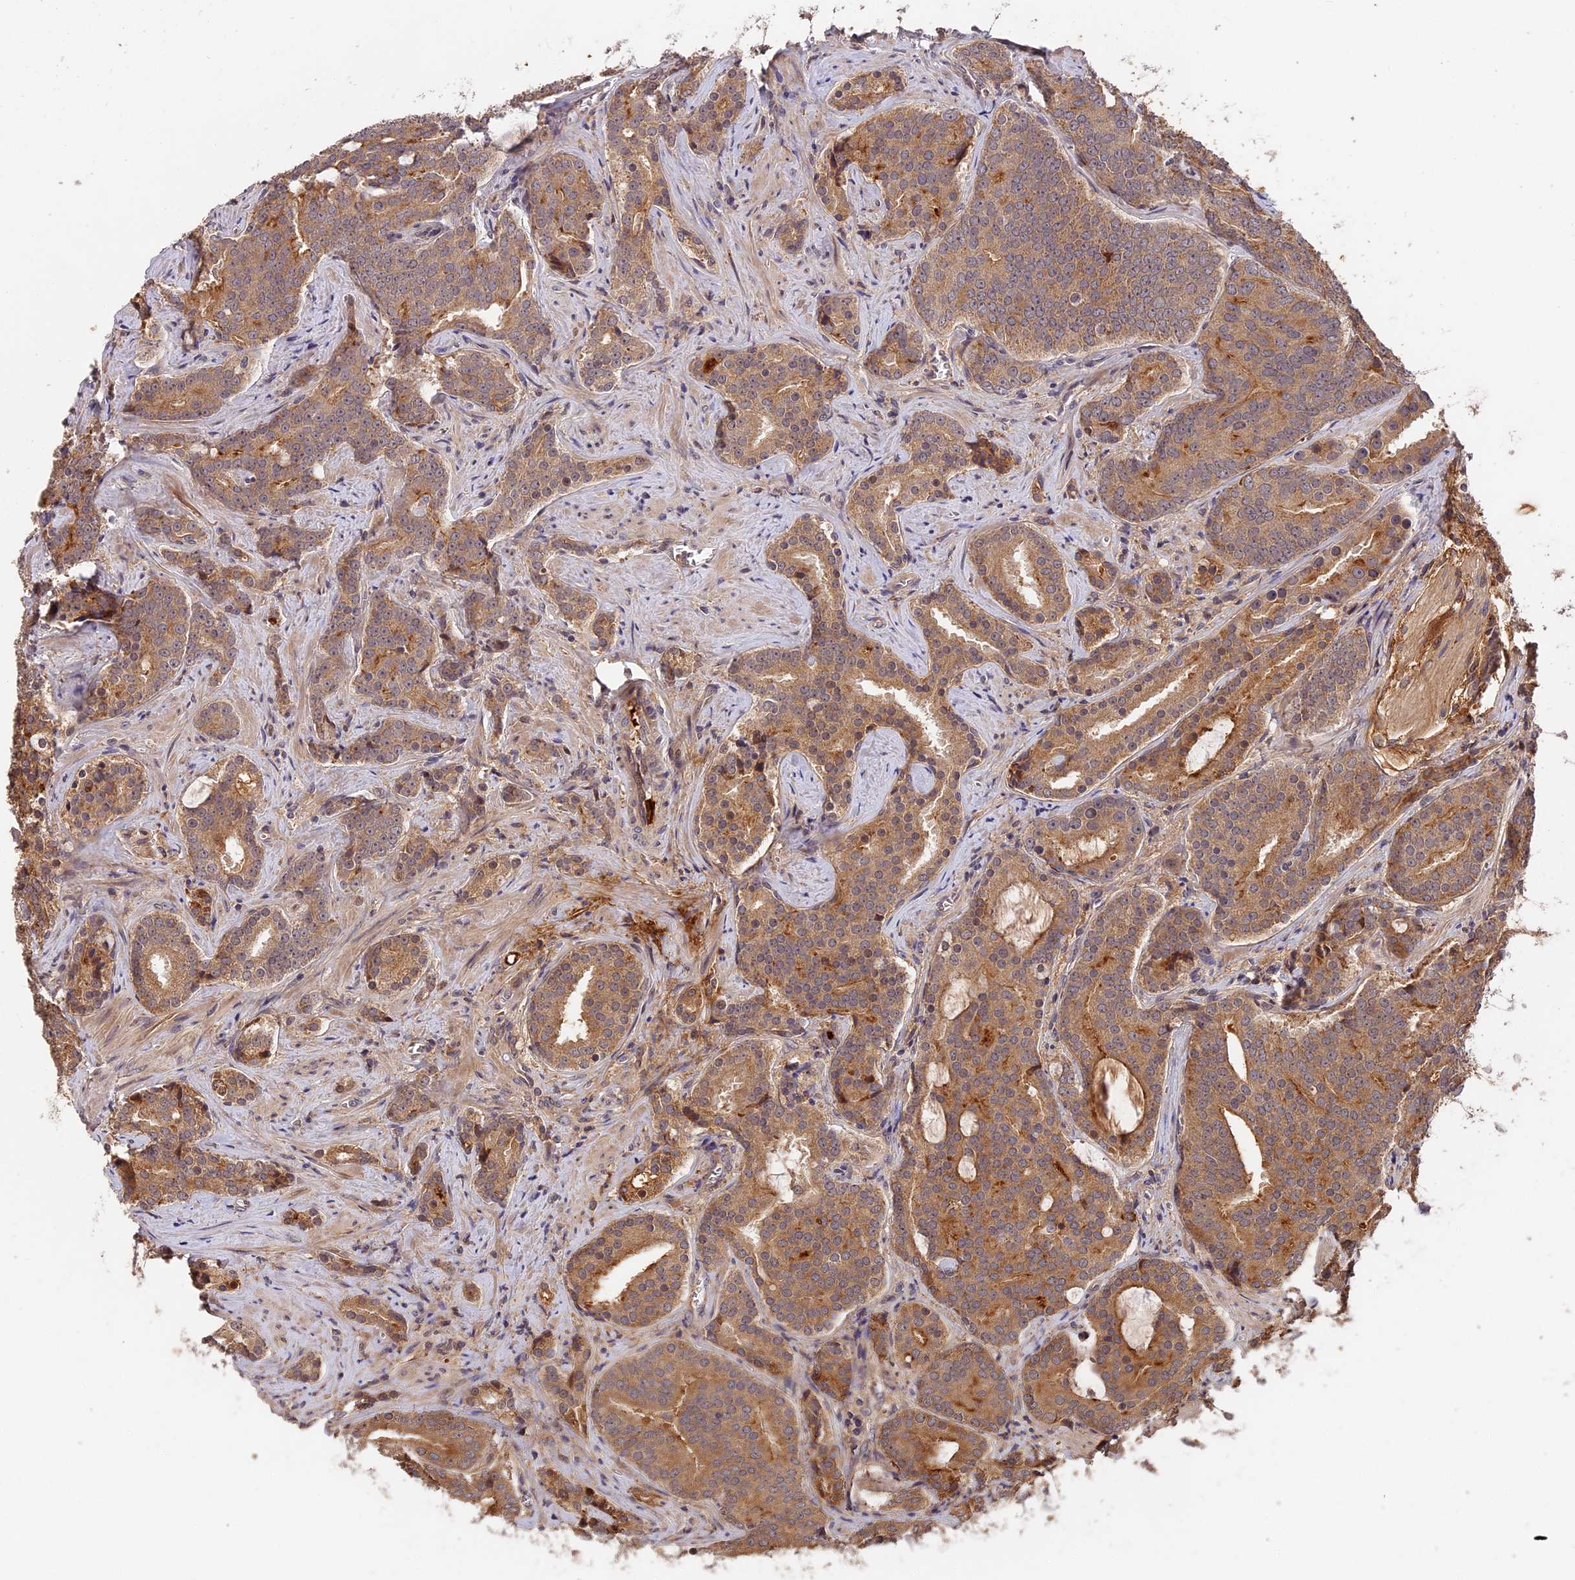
{"staining": {"intensity": "moderate", "quantity": ">75%", "location": "cytoplasmic/membranous"}, "tissue": "prostate cancer", "cell_type": "Tumor cells", "image_type": "cancer", "snomed": [{"axis": "morphology", "description": "Adenocarcinoma, High grade"}, {"axis": "topography", "description": "Prostate"}], "caption": "Human prostate adenocarcinoma (high-grade) stained with a brown dye shows moderate cytoplasmic/membranous positive staining in approximately >75% of tumor cells.", "gene": "ITIH1", "patient": {"sex": "male", "age": 55}}